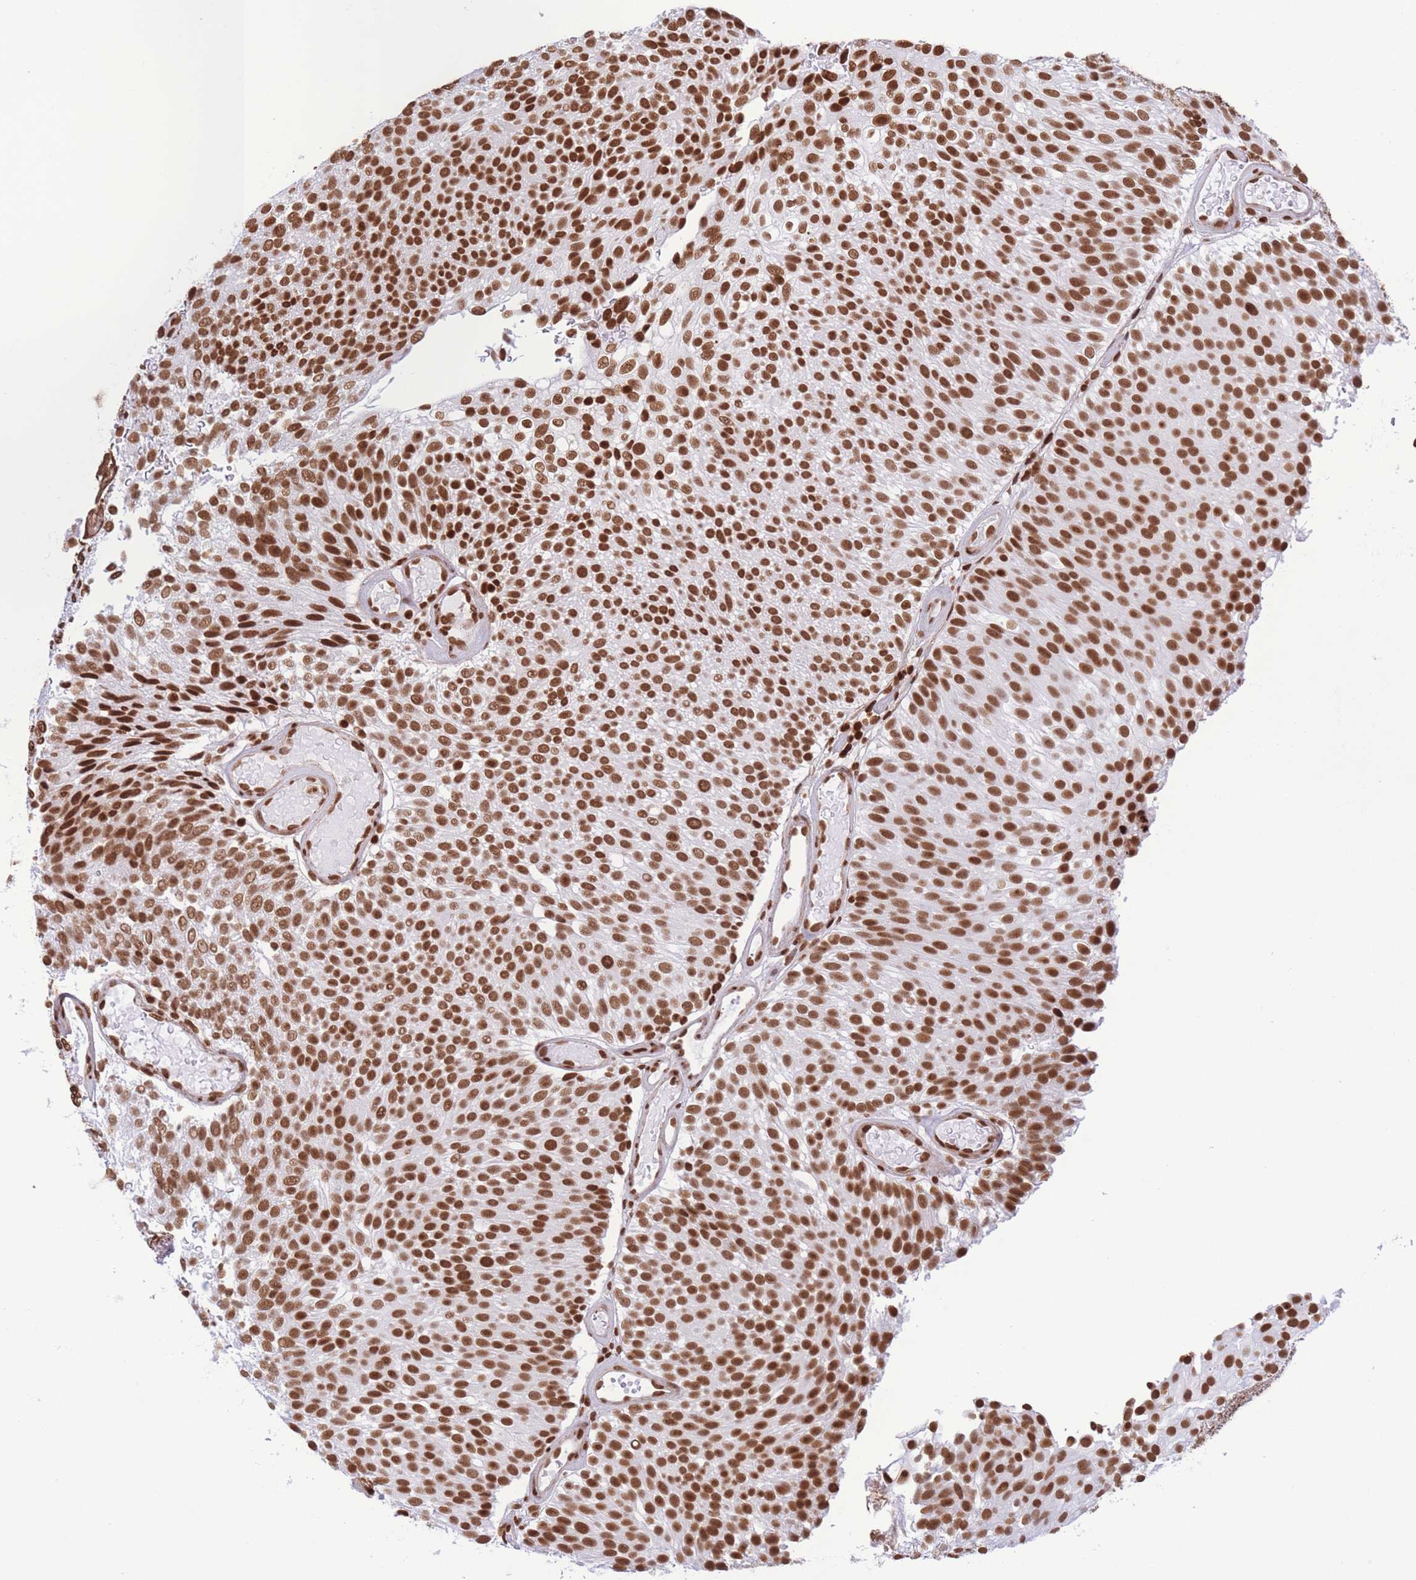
{"staining": {"intensity": "strong", "quantity": ">75%", "location": "nuclear"}, "tissue": "urothelial cancer", "cell_type": "Tumor cells", "image_type": "cancer", "snomed": [{"axis": "morphology", "description": "Urothelial carcinoma, Low grade"}, {"axis": "topography", "description": "Urinary bladder"}], "caption": "Urothelial cancer stained with a protein marker demonstrates strong staining in tumor cells.", "gene": "H2BC11", "patient": {"sex": "male", "age": 78}}